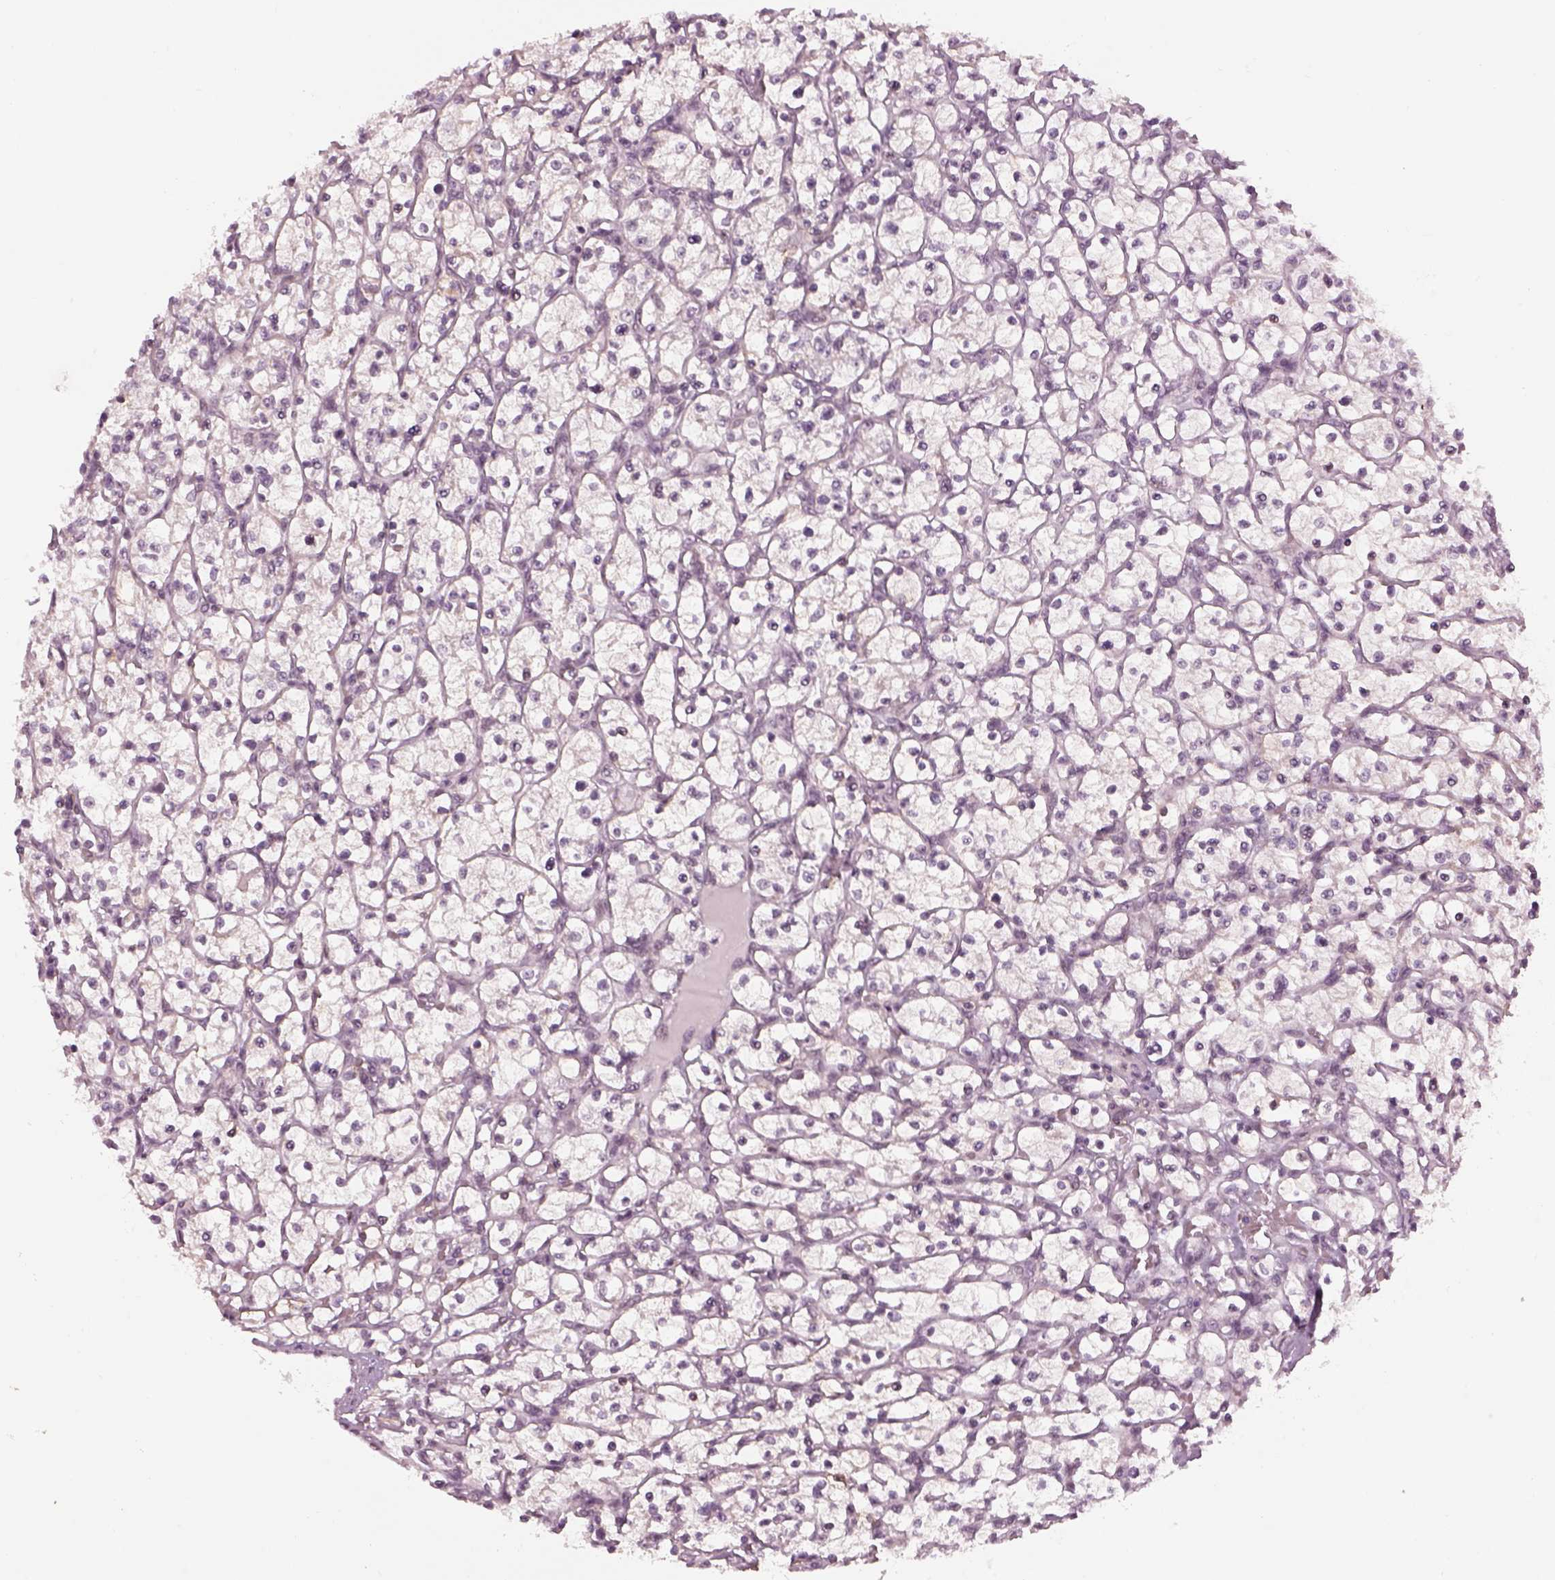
{"staining": {"intensity": "negative", "quantity": "none", "location": "none"}, "tissue": "renal cancer", "cell_type": "Tumor cells", "image_type": "cancer", "snomed": [{"axis": "morphology", "description": "Adenocarcinoma, NOS"}, {"axis": "topography", "description": "Kidney"}], "caption": "Immunohistochemical staining of human renal cancer (adenocarcinoma) demonstrates no significant expression in tumor cells. The staining is performed using DAB brown chromogen with nuclei counter-stained in using hematoxylin.", "gene": "KCNG2", "patient": {"sex": "female", "age": 64}}